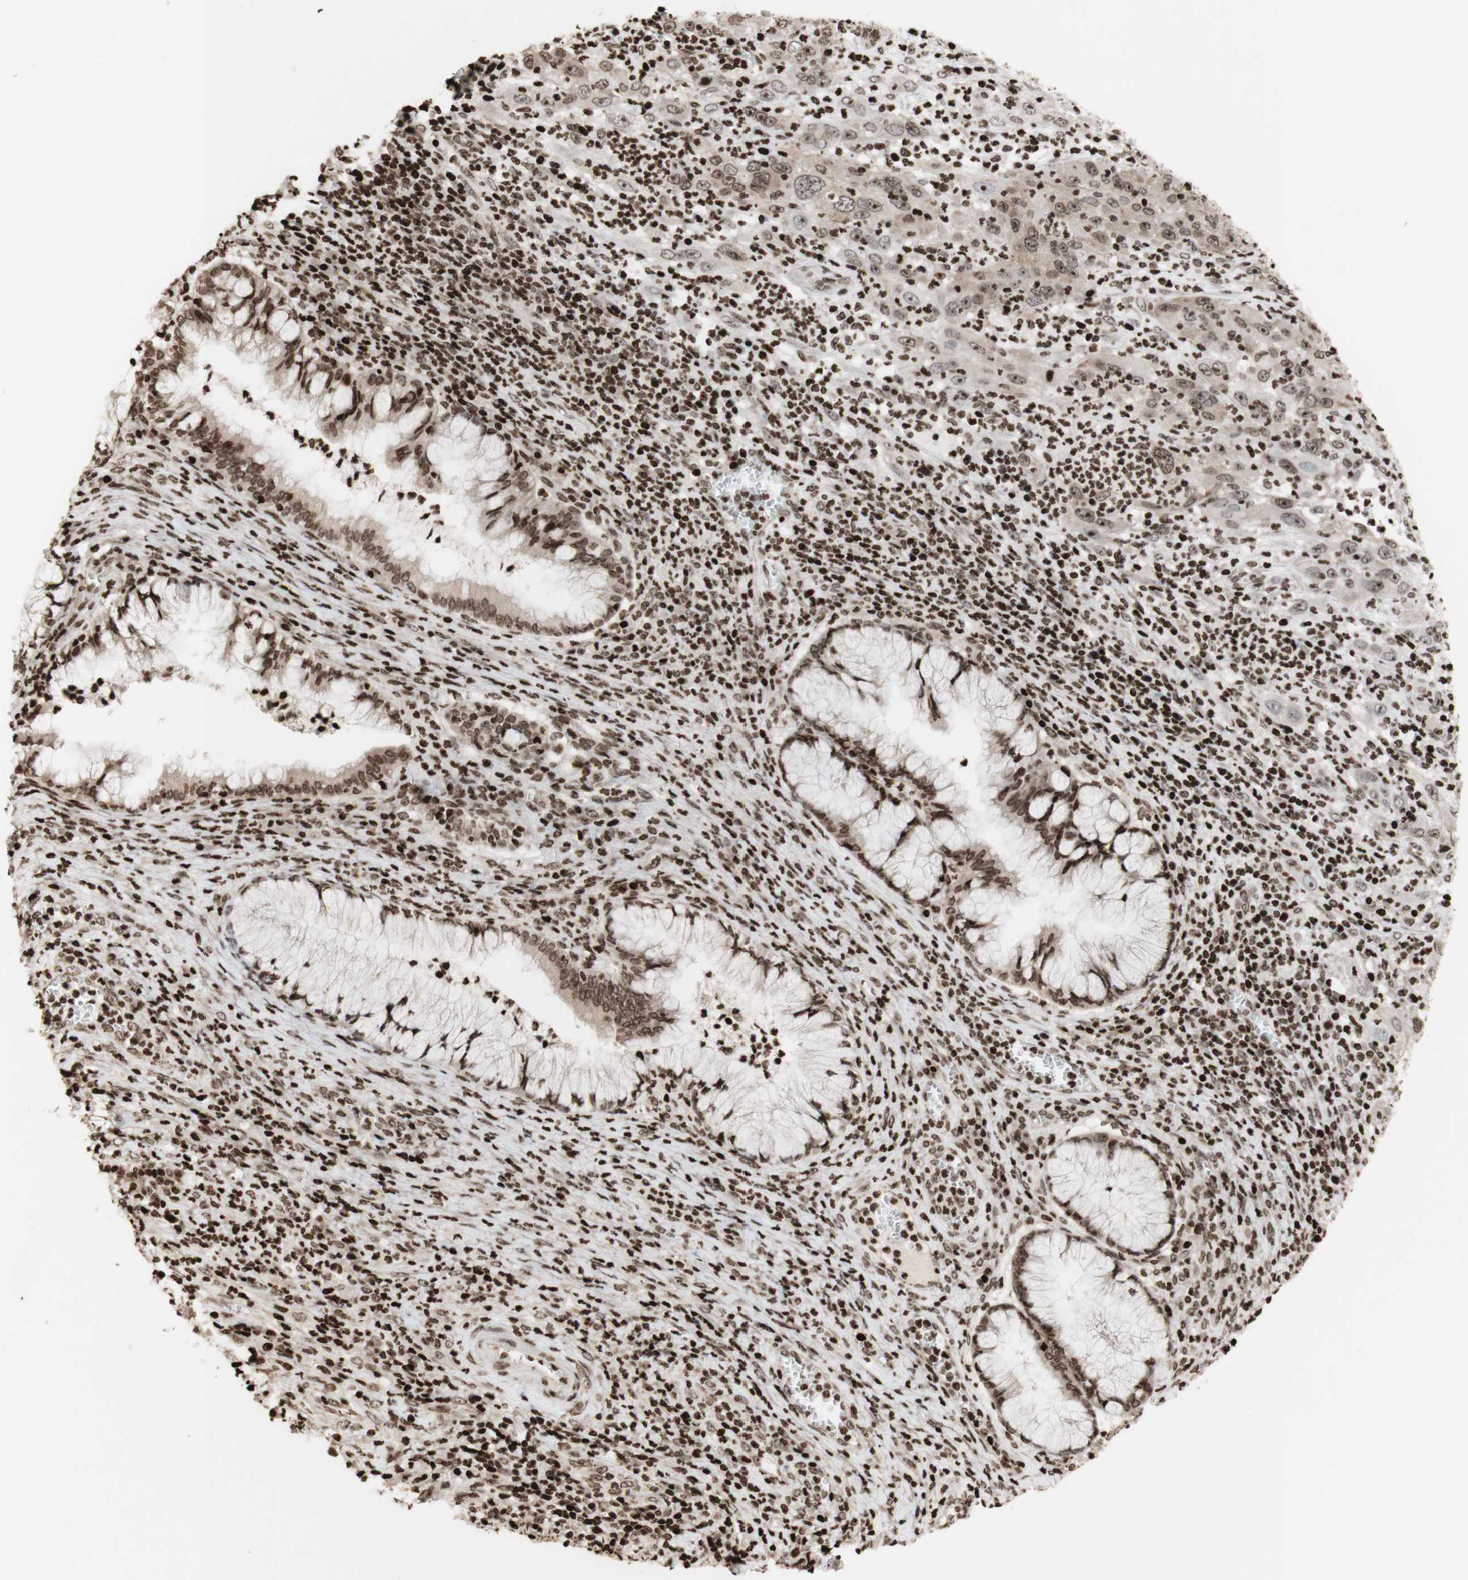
{"staining": {"intensity": "moderate", "quantity": ">75%", "location": "cytoplasmic/membranous,nuclear"}, "tissue": "cervical cancer", "cell_type": "Tumor cells", "image_type": "cancer", "snomed": [{"axis": "morphology", "description": "Squamous cell carcinoma, NOS"}, {"axis": "topography", "description": "Cervix"}], "caption": "A micrograph showing moderate cytoplasmic/membranous and nuclear positivity in about >75% of tumor cells in squamous cell carcinoma (cervical), as visualized by brown immunohistochemical staining.", "gene": "NCAPD2", "patient": {"sex": "female", "age": 32}}